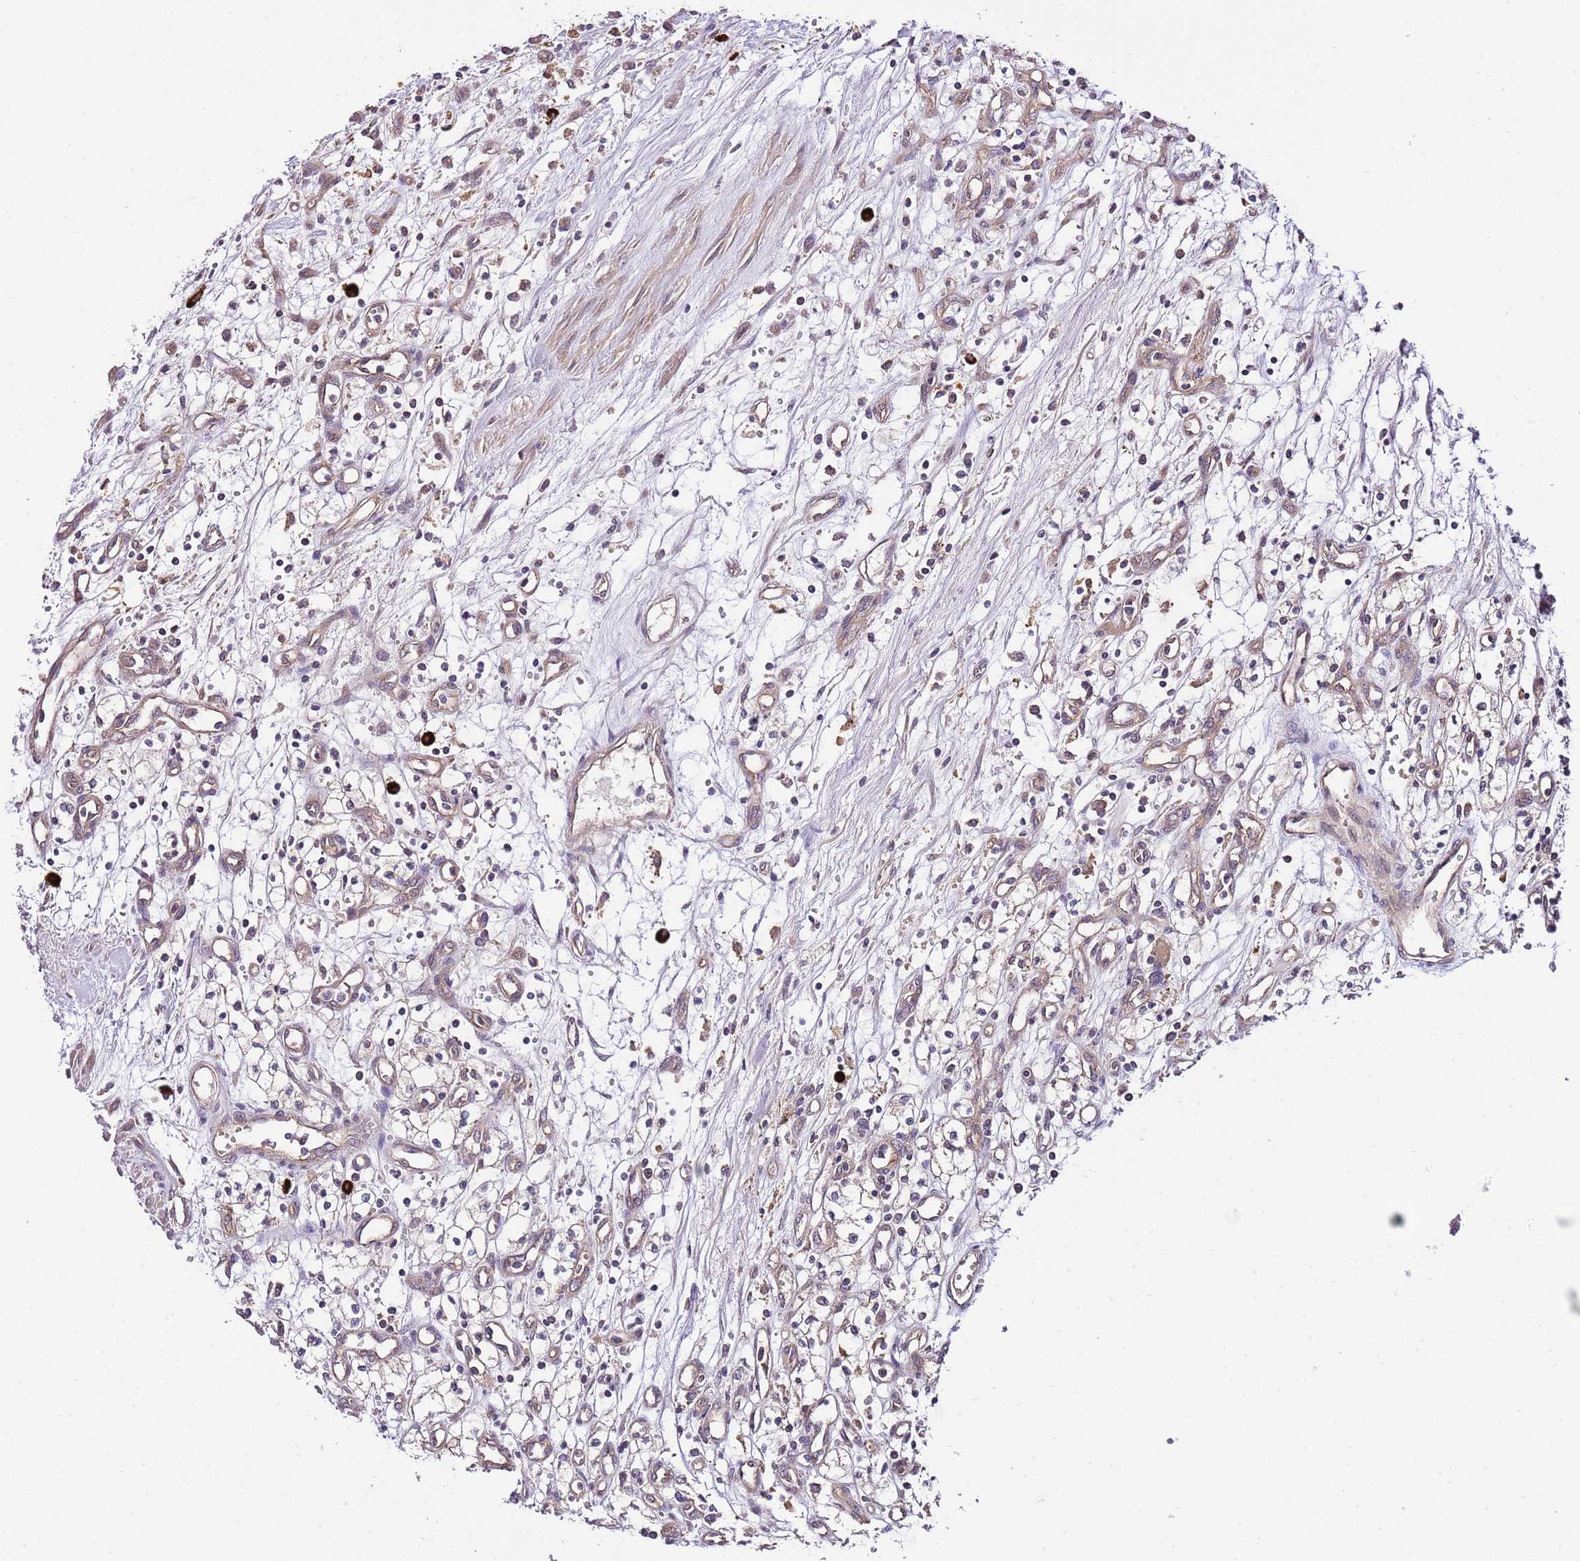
{"staining": {"intensity": "negative", "quantity": "none", "location": "none"}, "tissue": "renal cancer", "cell_type": "Tumor cells", "image_type": "cancer", "snomed": [{"axis": "morphology", "description": "Adenocarcinoma, NOS"}, {"axis": "topography", "description": "Kidney"}], "caption": "Immunohistochemistry (IHC) histopathology image of neoplastic tissue: human renal cancer stained with DAB exhibits no significant protein staining in tumor cells.", "gene": "DONSON", "patient": {"sex": "male", "age": 59}}